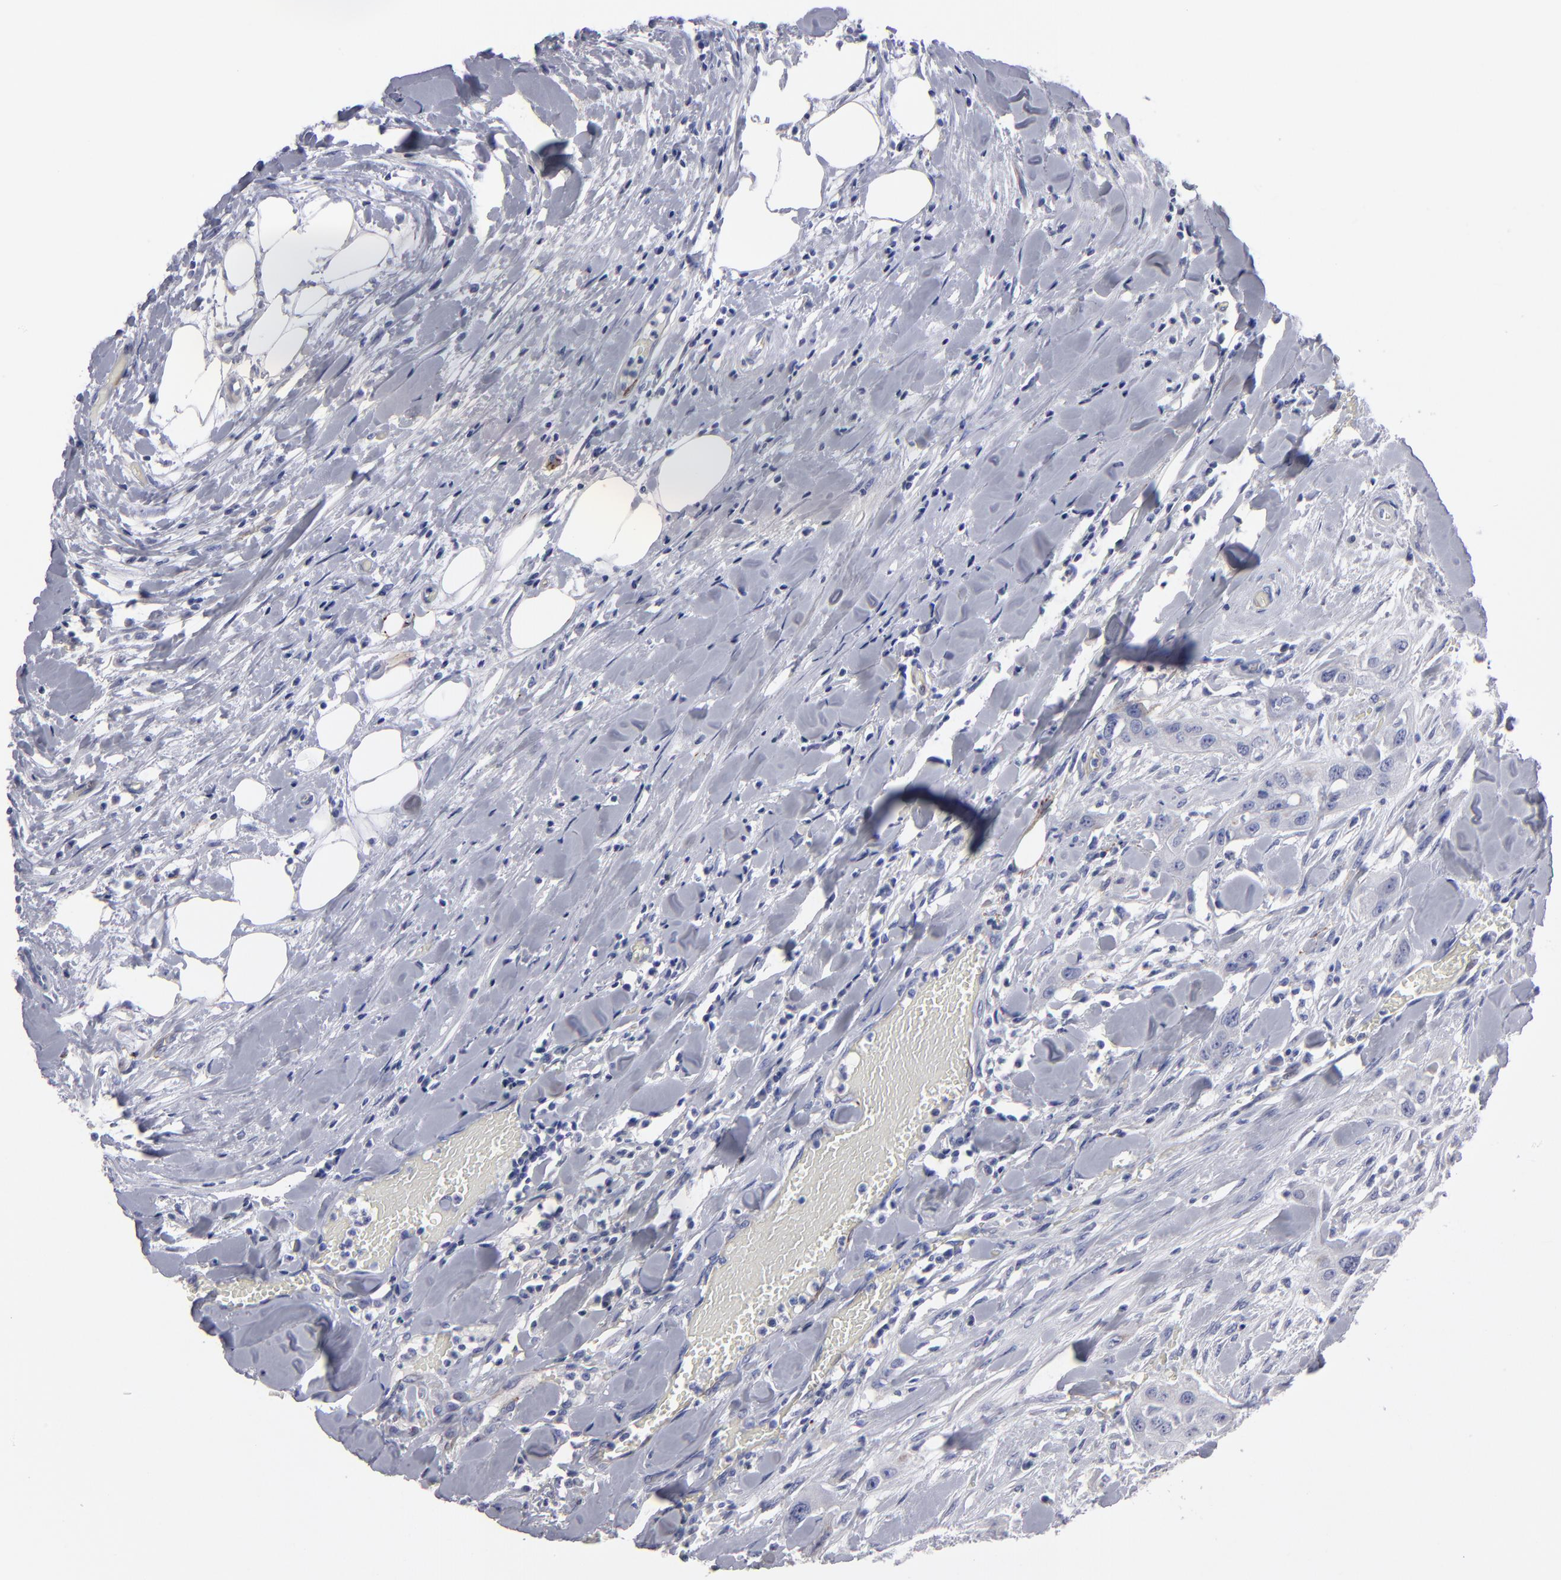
{"staining": {"intensity": "negative", "quantity": "none", "location": "none"}, "tissue": "head and neck cancer", "cell_type": "Tumor cells", "image_type": "cancer", "snomed": [{"axis": "morphology", "description": "Neoplasm, malignant, NOS"}, {"axis": "topography", "description": "Salivary gland"}, {"axis": "topography", "description": "Head-Neck"}], "caption": "The immunohistochemistry photomicrograph has no significant positivity in tumor cells of head and neck cancer (malignant neoplasm) tissue.", "gene": "CADM3", "patient": {"sex": "male", "age": 43}}